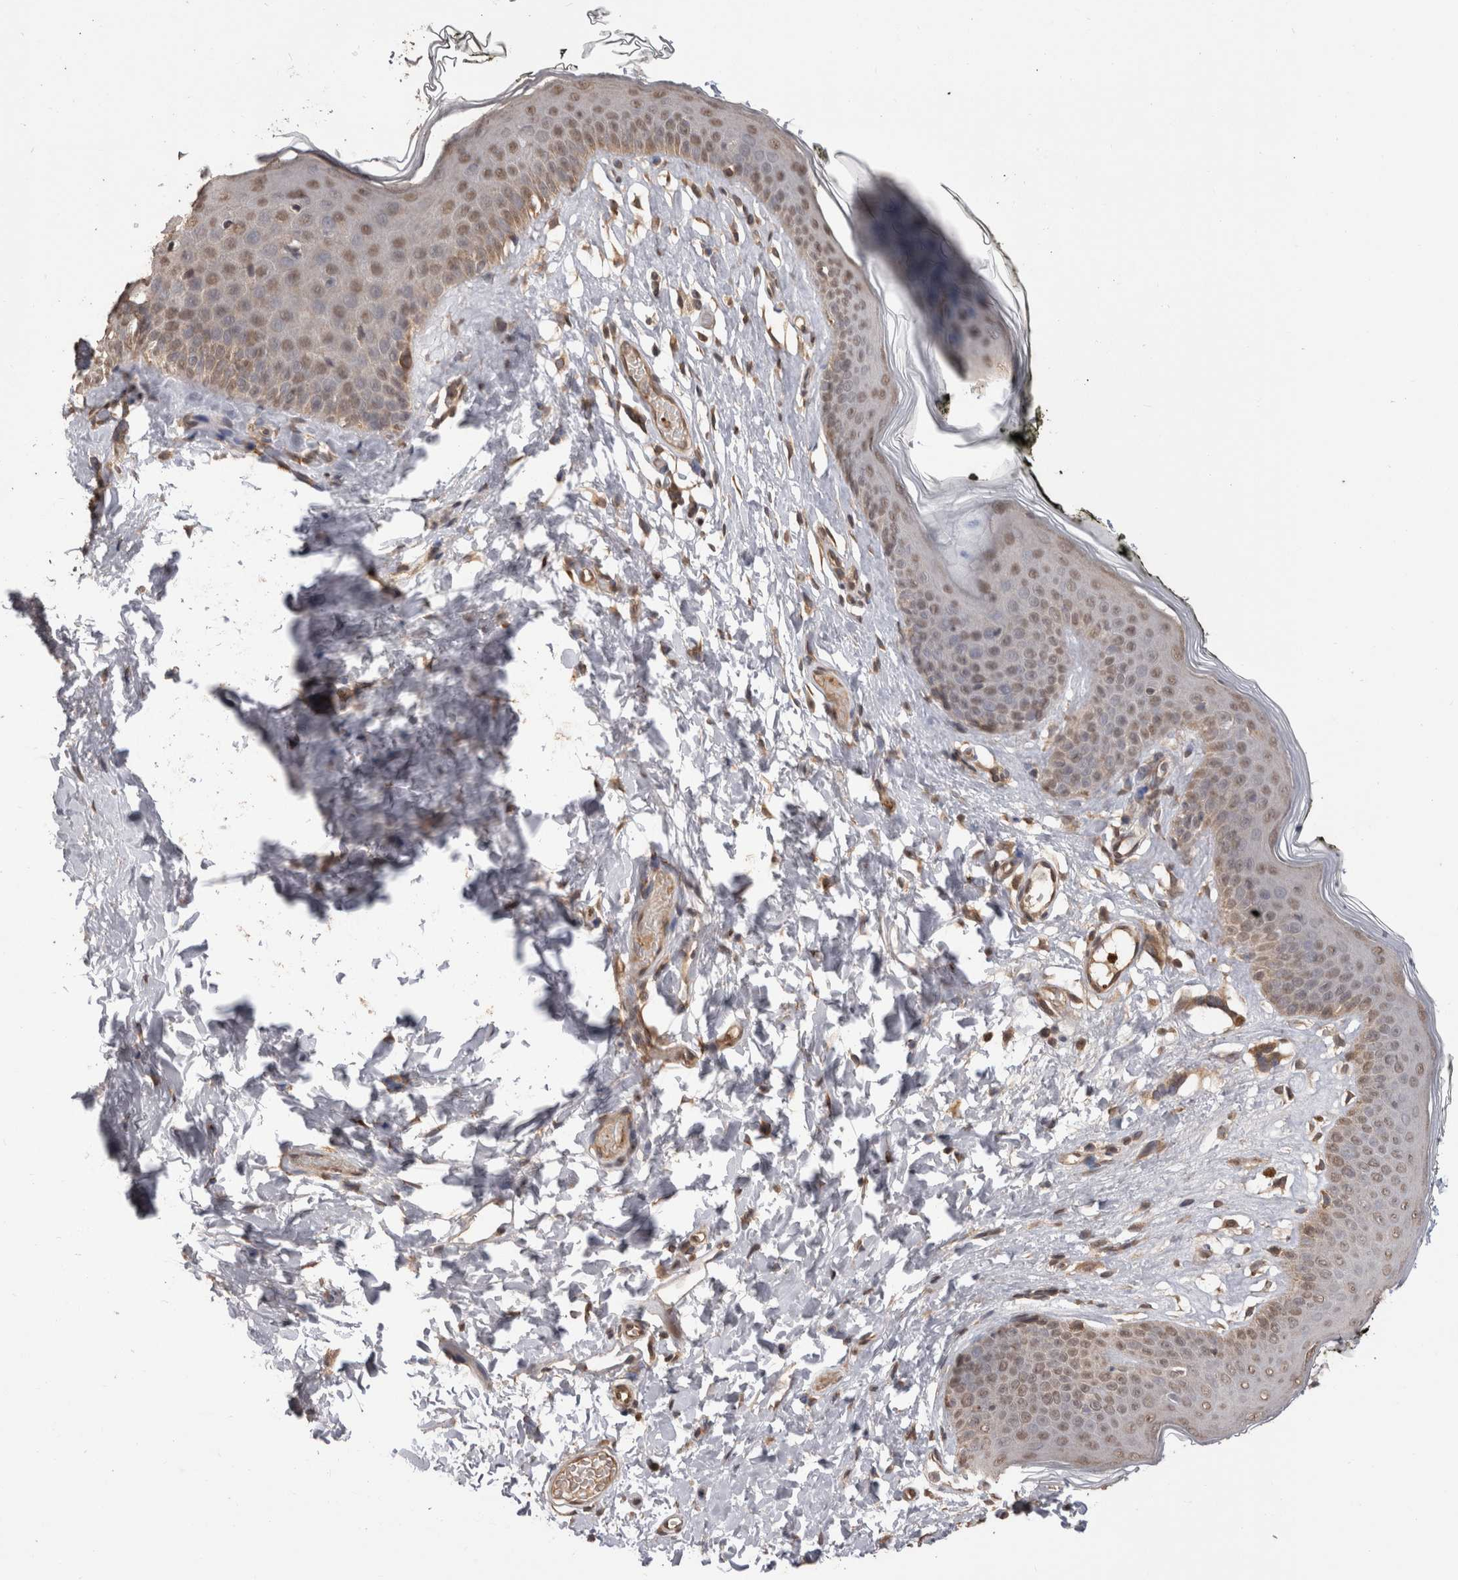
{"staining": {"intensity": "weak", "quantity": ">75%", "location": "nuclear"}, "tissue": "skin", "cell_type": "Epidermal cells", "image_type": "normal", "snomed": [{"axis": "morphology", "description": "Normal tissue, NOS"}, {"axis": "morphology", "description": "Inflammation, NOS"}, {"axis": "topography", "description": "Vulva"}], "caption": "IHC photomicrograph of benign skin stained for a protein (brown), which reveals low levels of weak nuclear expression in approximately >75% of epidermal cells.", "gene": "PAK4", "patient": {"sex": "female", "age": 84}}